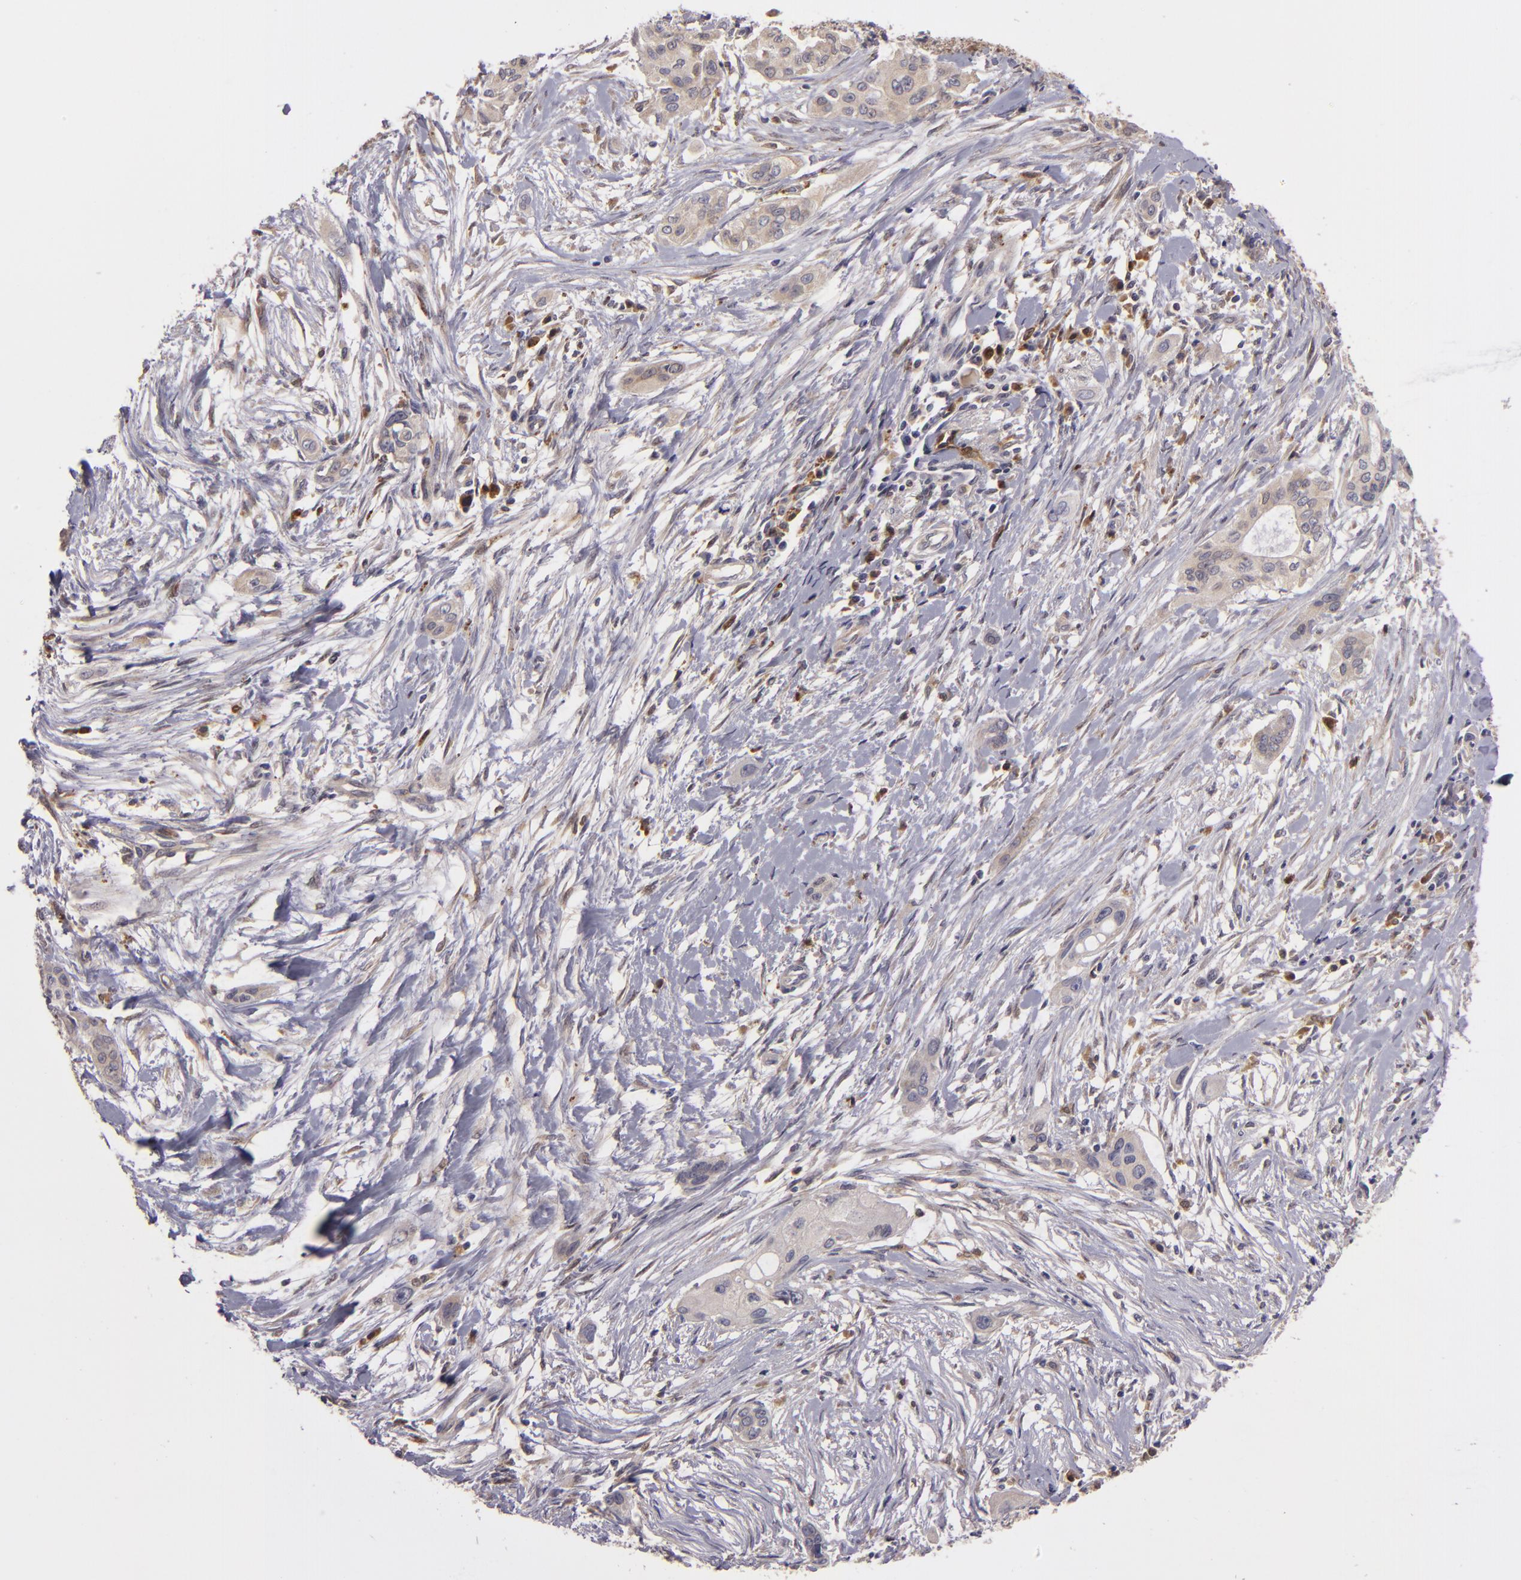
{"staining": {"intensity": "weak", "quantity": ">75%", "location": "cytoplasmic/membranous"}, "tissue": "pancreatic cancer", "cell_type": "Tumor cells", "image_type": "cancer", "snomed": [{"axis": "morphology", "description": "Adenocarcinoma, NOS"}, {"axis": "topography", "description": "Pancreas"}], "caption": "Immunohistochemistry (DAB) staining of pancreatic cancer (adenocarcinoma) exhibits weak cytoplasmic/membranous protein expression in approximately >75% of tumor cells. The staining is performed using DAB (3,3'-diaminobenzidine) brown chromogen to label protein expression. The nuclei are counter-stained blue using hematoxylin.", "gene": "FHIT", "patient": {"sex": "female", "age": 60}}